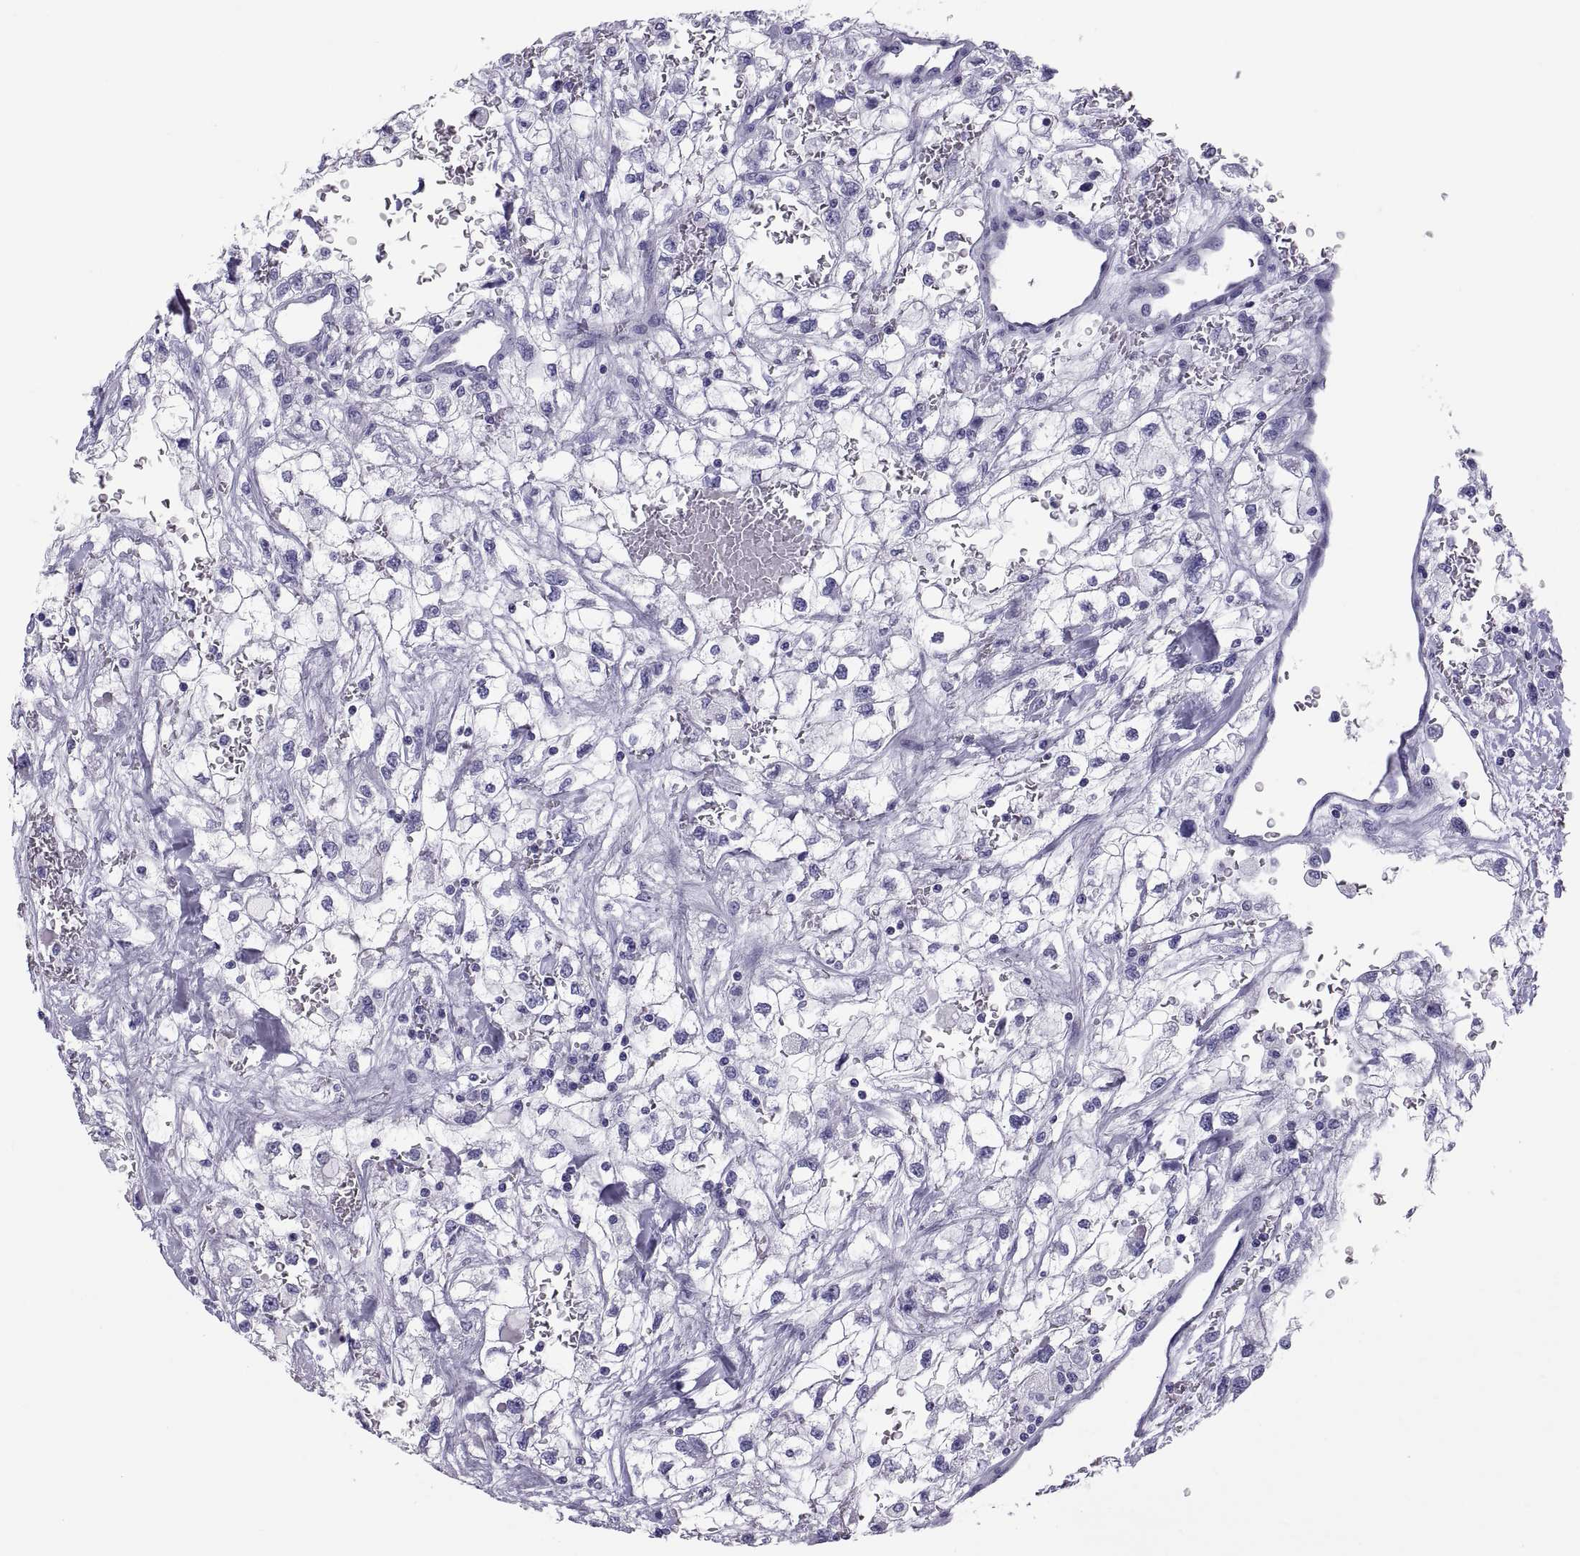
{"staining": {"intensity": "negative", "quantity": "none", "location": "none"}, "tissue": "renal cancer", "cell_type": "Tumor cells", "image_type": "cancer", "snomed": [{"axis": "morphology", "description": "Adenocarcinoma, NOS"}, {"axis": "topography", "description": "Kidney"}], "caption": "High power microscopy image of an immunohistochemistry (IHC) image of renal adenocarcinoma, revealing no significant positivity in tumor cells.", "gene": "RNASE12", "patient": {"sex": "male", "age": 59}}